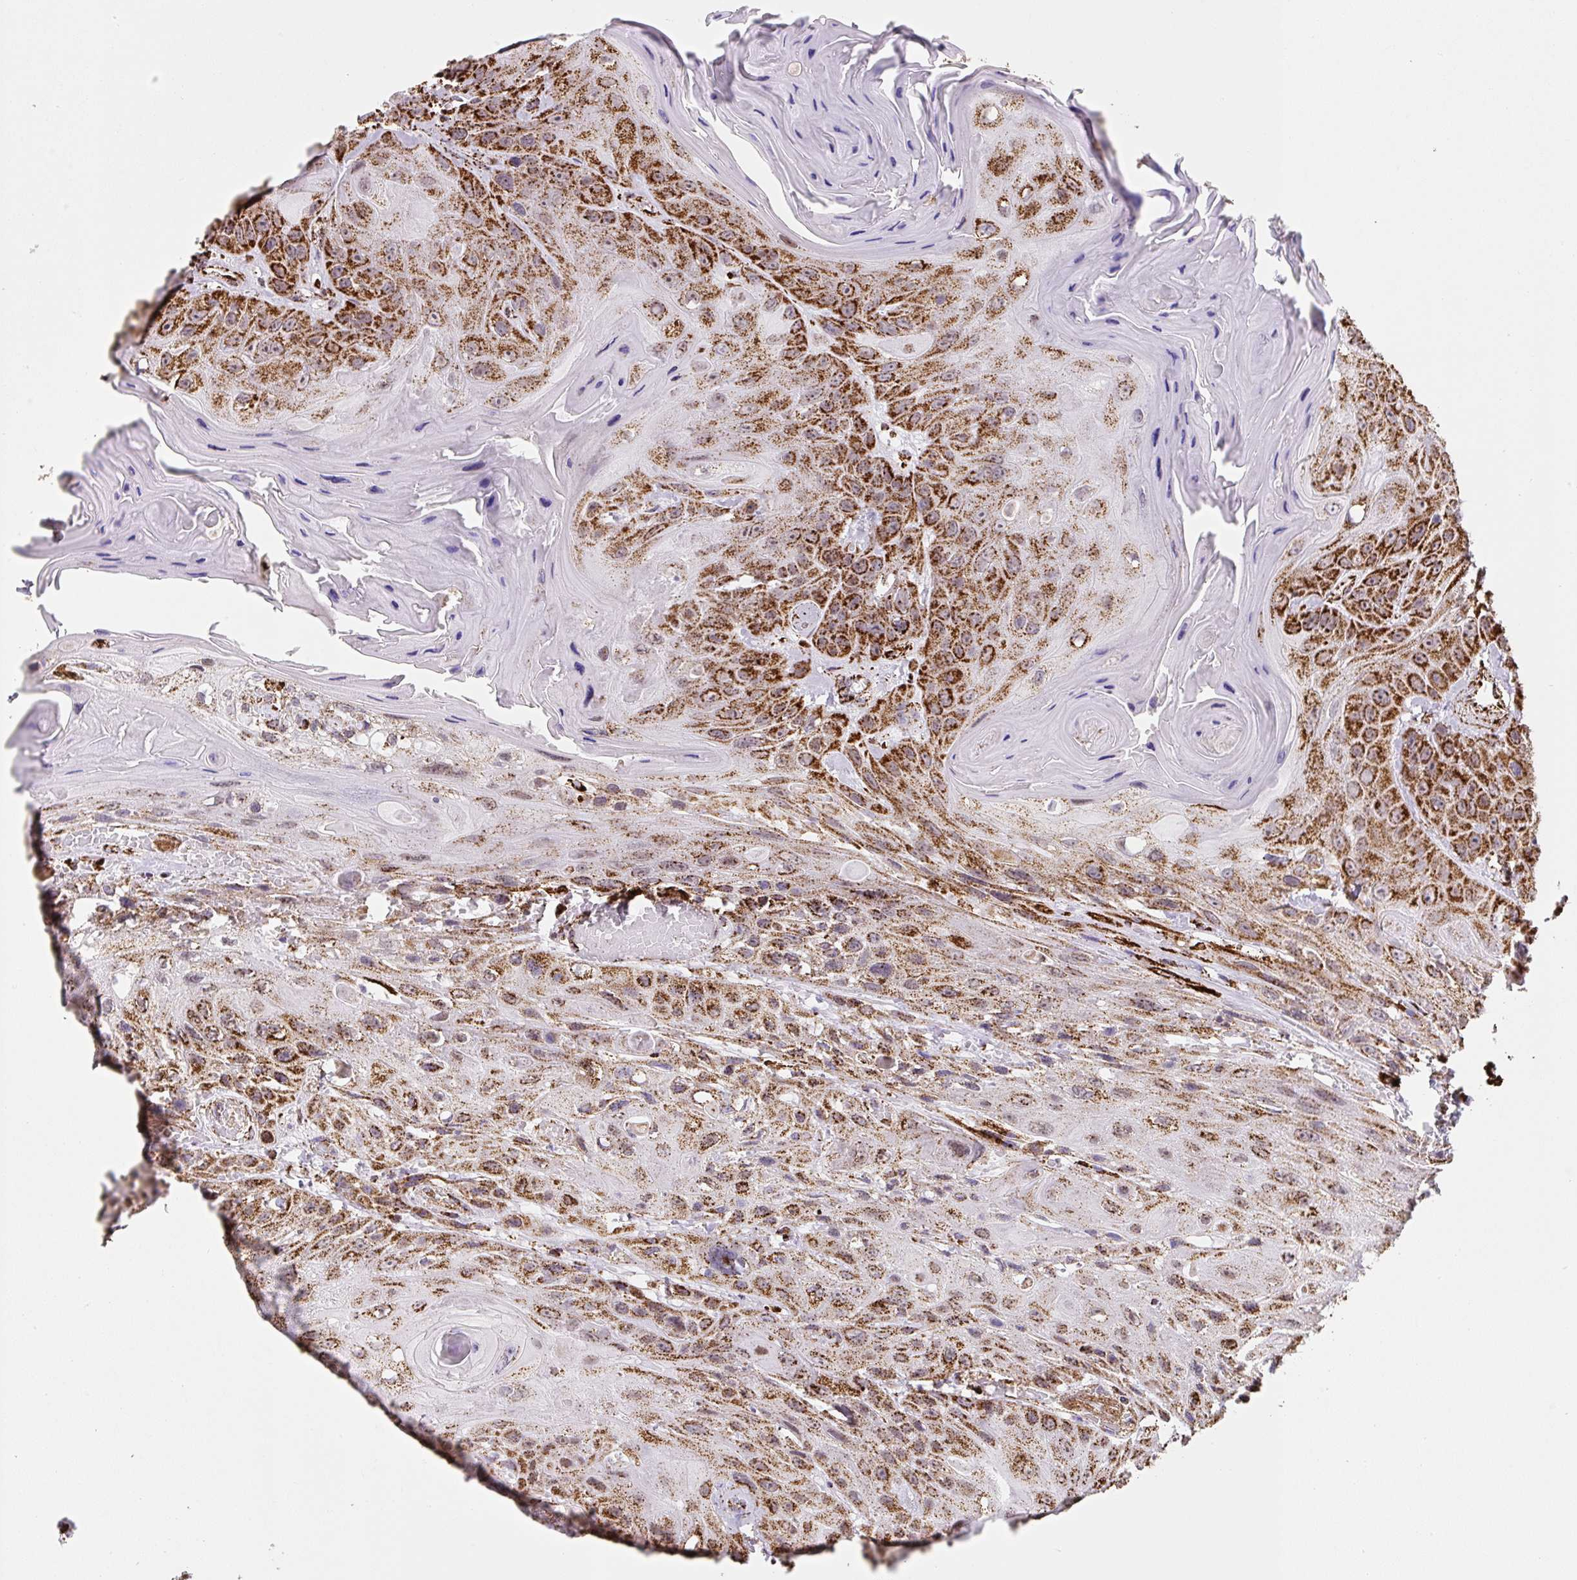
{"staining": {"intensity": "strong", "quantity": ">75%", "location": "cytoplasmic/membranous"}, "tissue": "head and neck cancer", "cell_type": "Tumor cells", "image_type": "cancer", "snomed": [{"axis": "morphology", "description": "Squamous cell carcinoma, NOS"}, {"axis": "topography", "description": "Head-Neck"}], "caption": "Head and neck cancer stained with DAB IHC displays high levels of strong cytoplasmic/membranous expression in about >75% of tumor cells.", "gene": "ATP5F1A", "patient": {"sex": "female", "age": 59}}